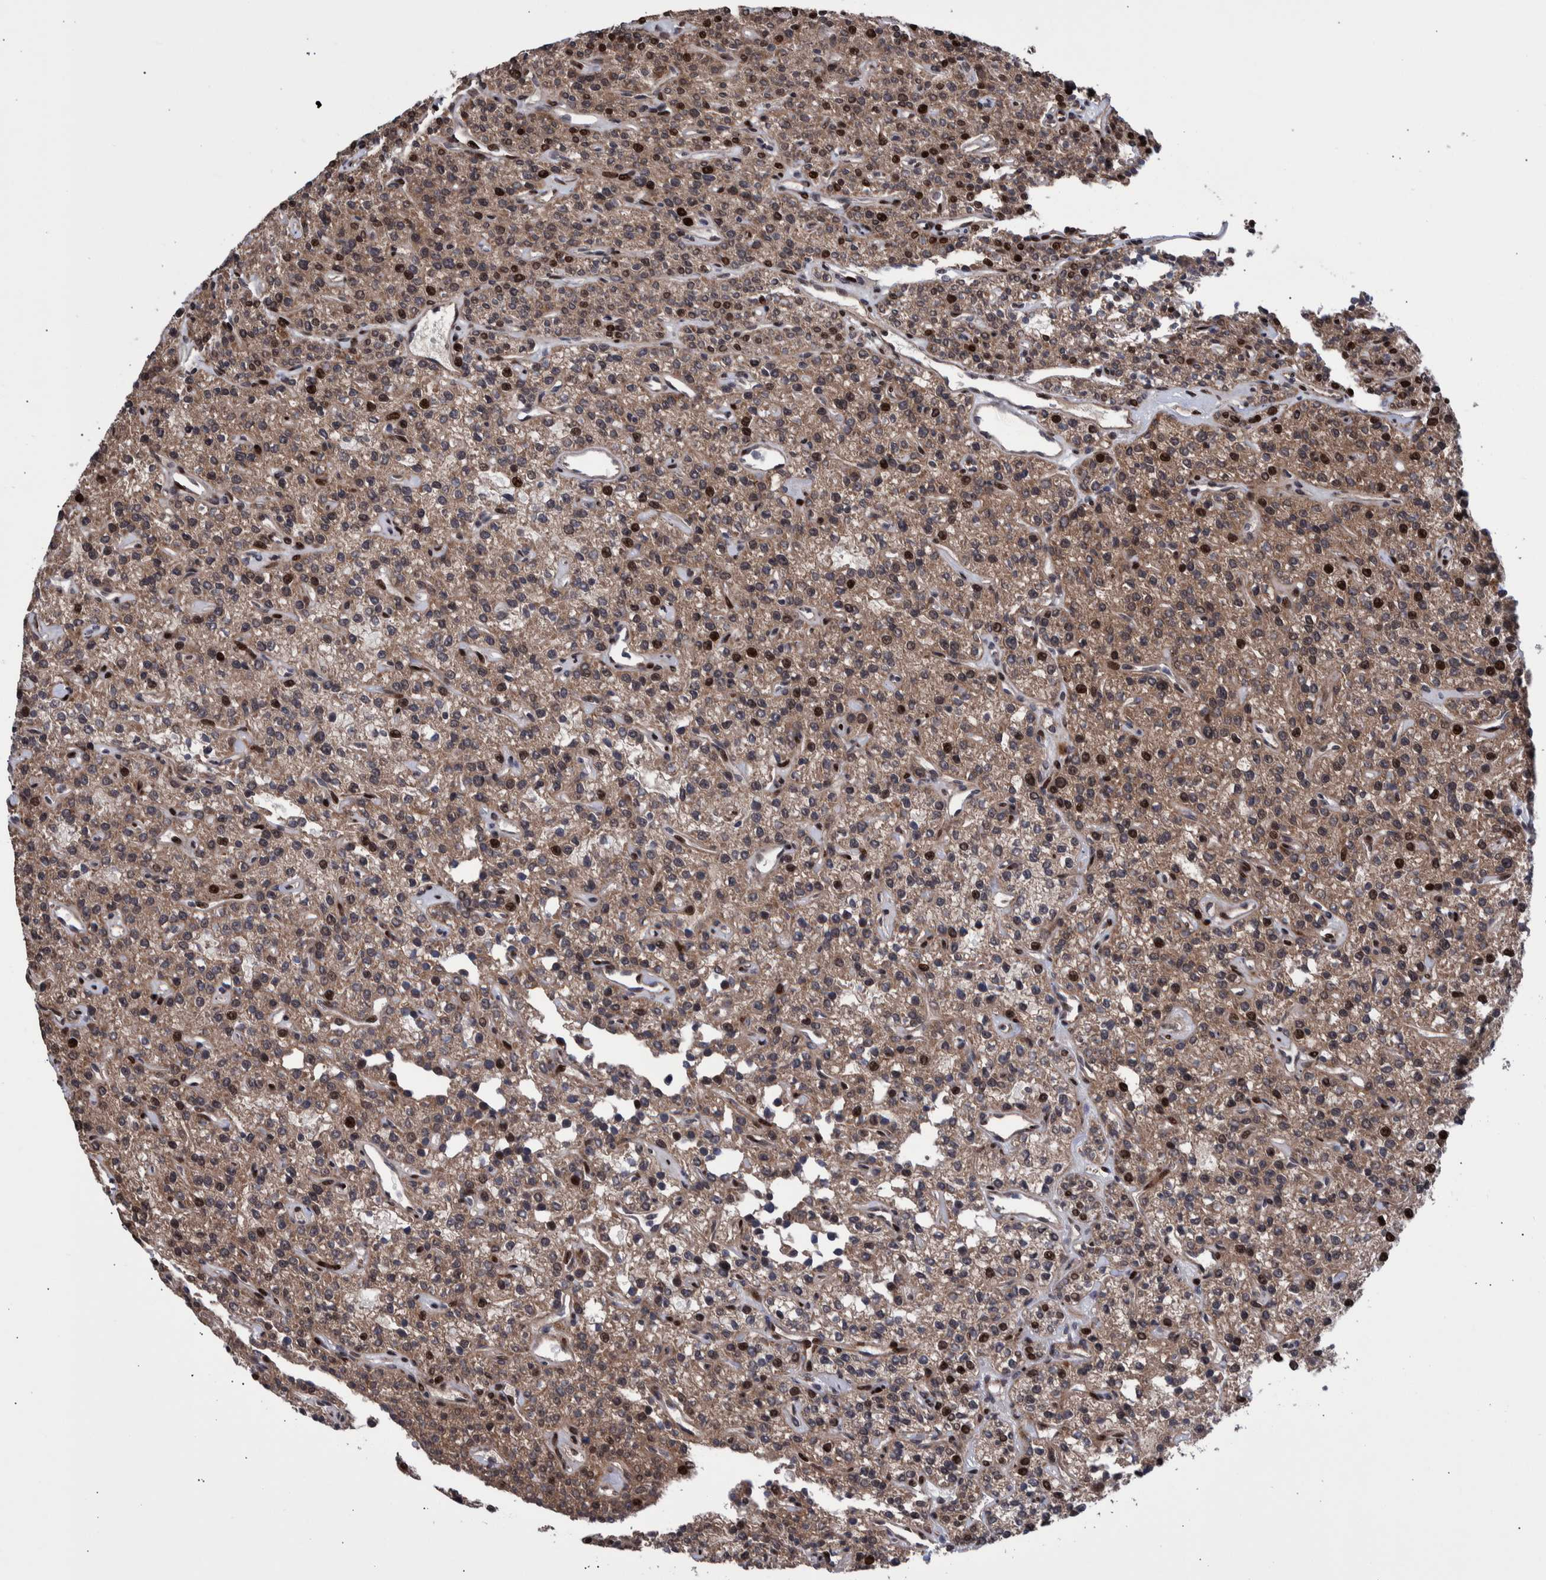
{"staining": {"intensity": "strong", "quantity": ">75%", "location": "cytoplasmic/membranous,nuclear"}, "tissue": "parathyroid gland", "cell_type": "Glandular cells", "image_type": "normal", "snomed": [{"axis": "morphology", "description": "Normal tissue, NOS"}, {"axis": "topography", "description": "Parathyroid gland"}], "caption": "IHC histopathology image of unremarkable human parathyroid gland stained for a protein (brown), which shows high levels of strong cytoplasmic/membranous,nuclear expression in approximately >75% of glandular cells.", "gene": "SHISA6", "patient": {"sex": "male", "age": 46}}